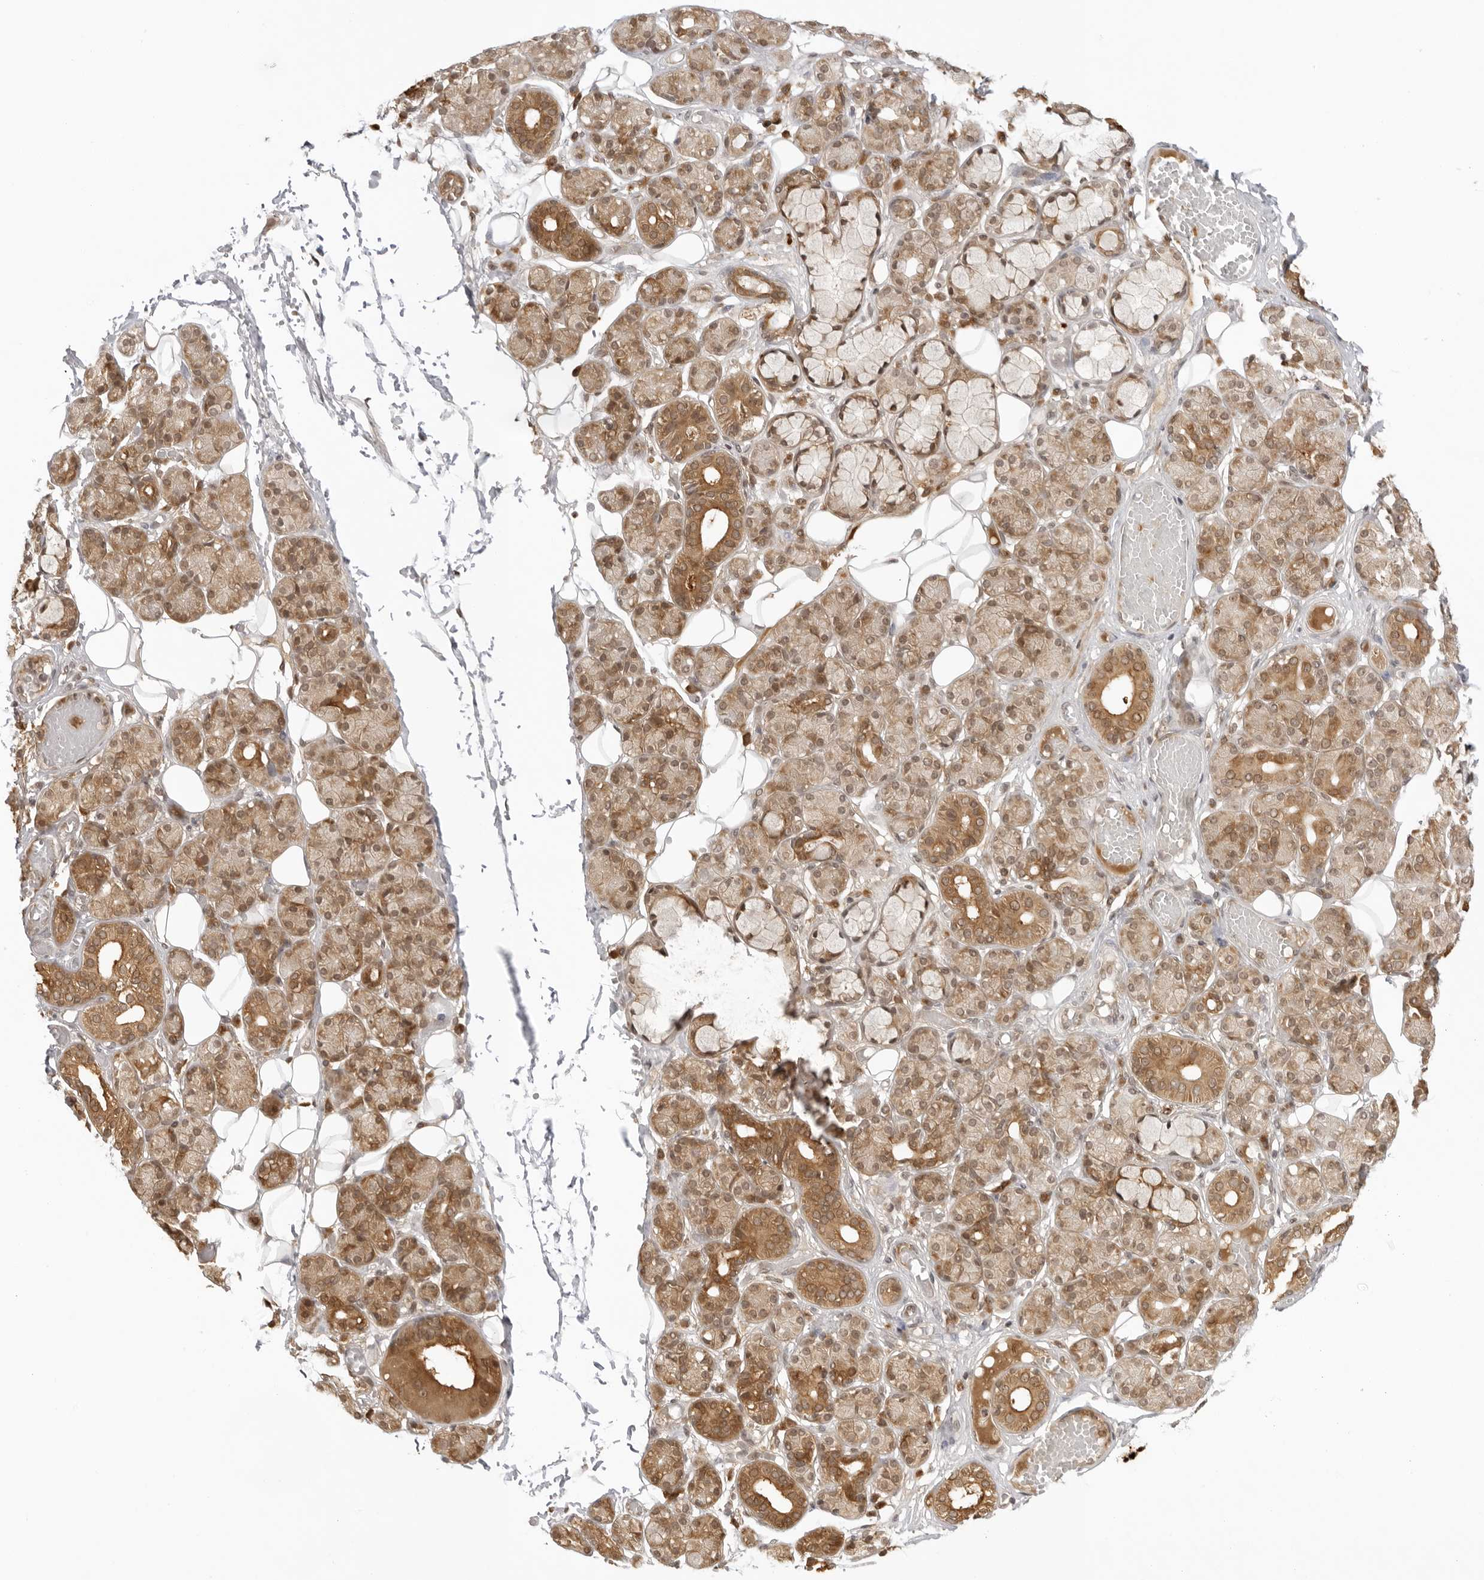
{"staining": {"intensity": "moderate", "quantity": "25%-75%", "location": "cytoplasmic/membranous,nuclear"}, "tissue": "salivary gland", "cell_type": "Glandular cells", "image_type": "normal", "snomed": [{"axis": "morphology", "description": "Normal tissue, NOS"}, {"axis": "topography", "description": "Salivary gland"}], "caption": "Moderate cytoplasmic/membranous,nuclear positivity for a protein is seen in about 25%-75% of glandular cells of benign salivary gland using immunohistochemistry (IHC).", "gene": "PRRC2C", "patient": {"sex": "male", "age": 63}}